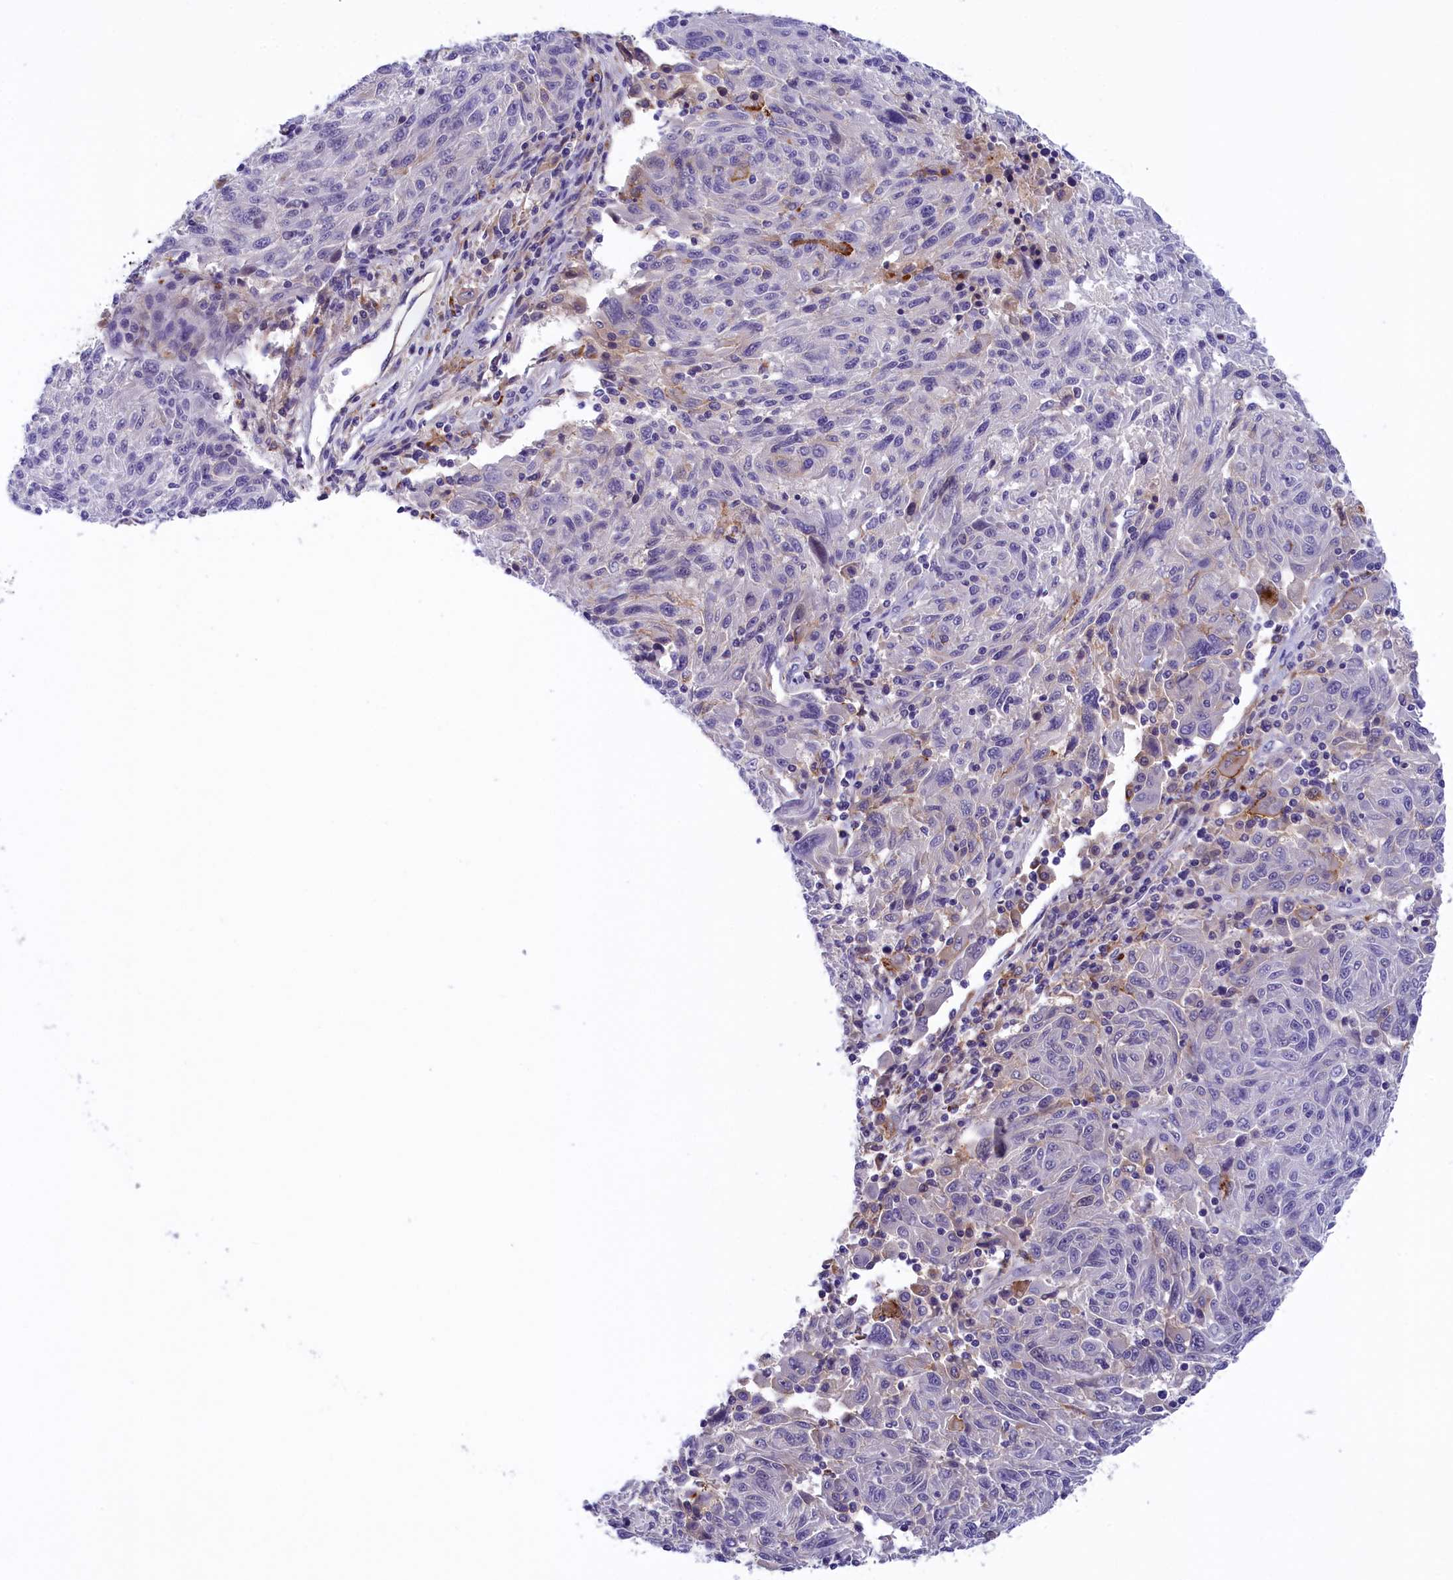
{"staining": {"intensity": "negative", "quantity": "none", "location": "none"}, "tissue": "melanoma", "cell_type": "Tumor cells", "image_type": "cancer", "snomed": [{"axis": "morphology", "description": "Malignant melanoma, NOS"}, {"axis": "topography", "description": "Skin"}], "caption": "Tumor cells show no significant staining in malignant melanoma.", "gene": "STYX", "patient": {"sex": "male", "age": 53}}